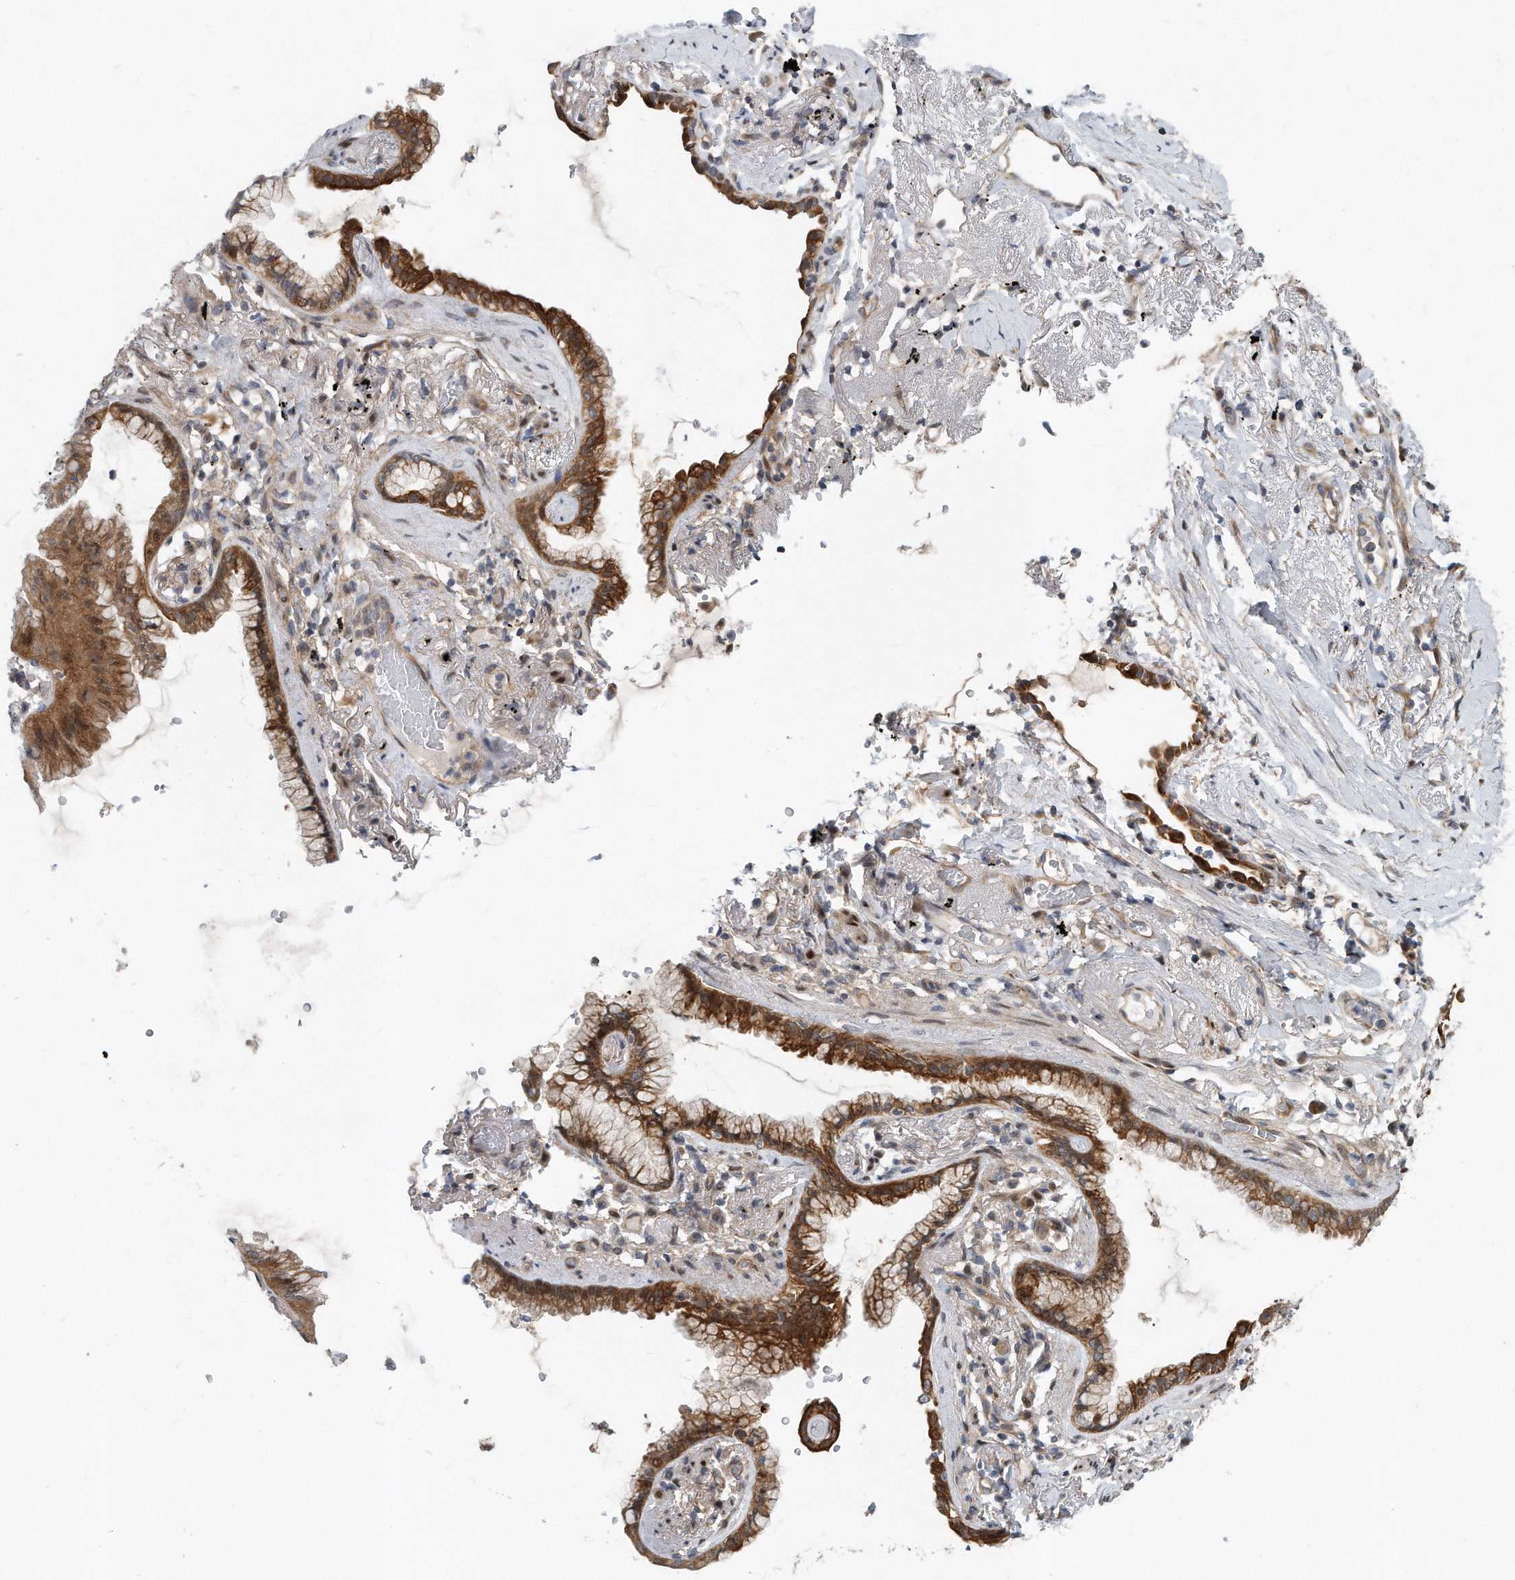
{"staining": {"intensity": "strong", "quantity": ">75%", "location": "cytoplasmic/membranous"}, "tissue": "lung cancer", "cell_type": "Tumor cells", "image_type": "cancer", "snomed": [{"axis": "morphology", "description": "Adenocarcinoma, NOS"}, {"axis": "topography", "description": "Lung"}], "caption": "There is high levels of strong cytoplasmic/membranous staining in tumor cells of adenocarcinoma (lung), as demonstrated by immunohistochemical staining (brown color).", "gene": "PCDH8", "patient": {"sex": "female", "age": 70}}